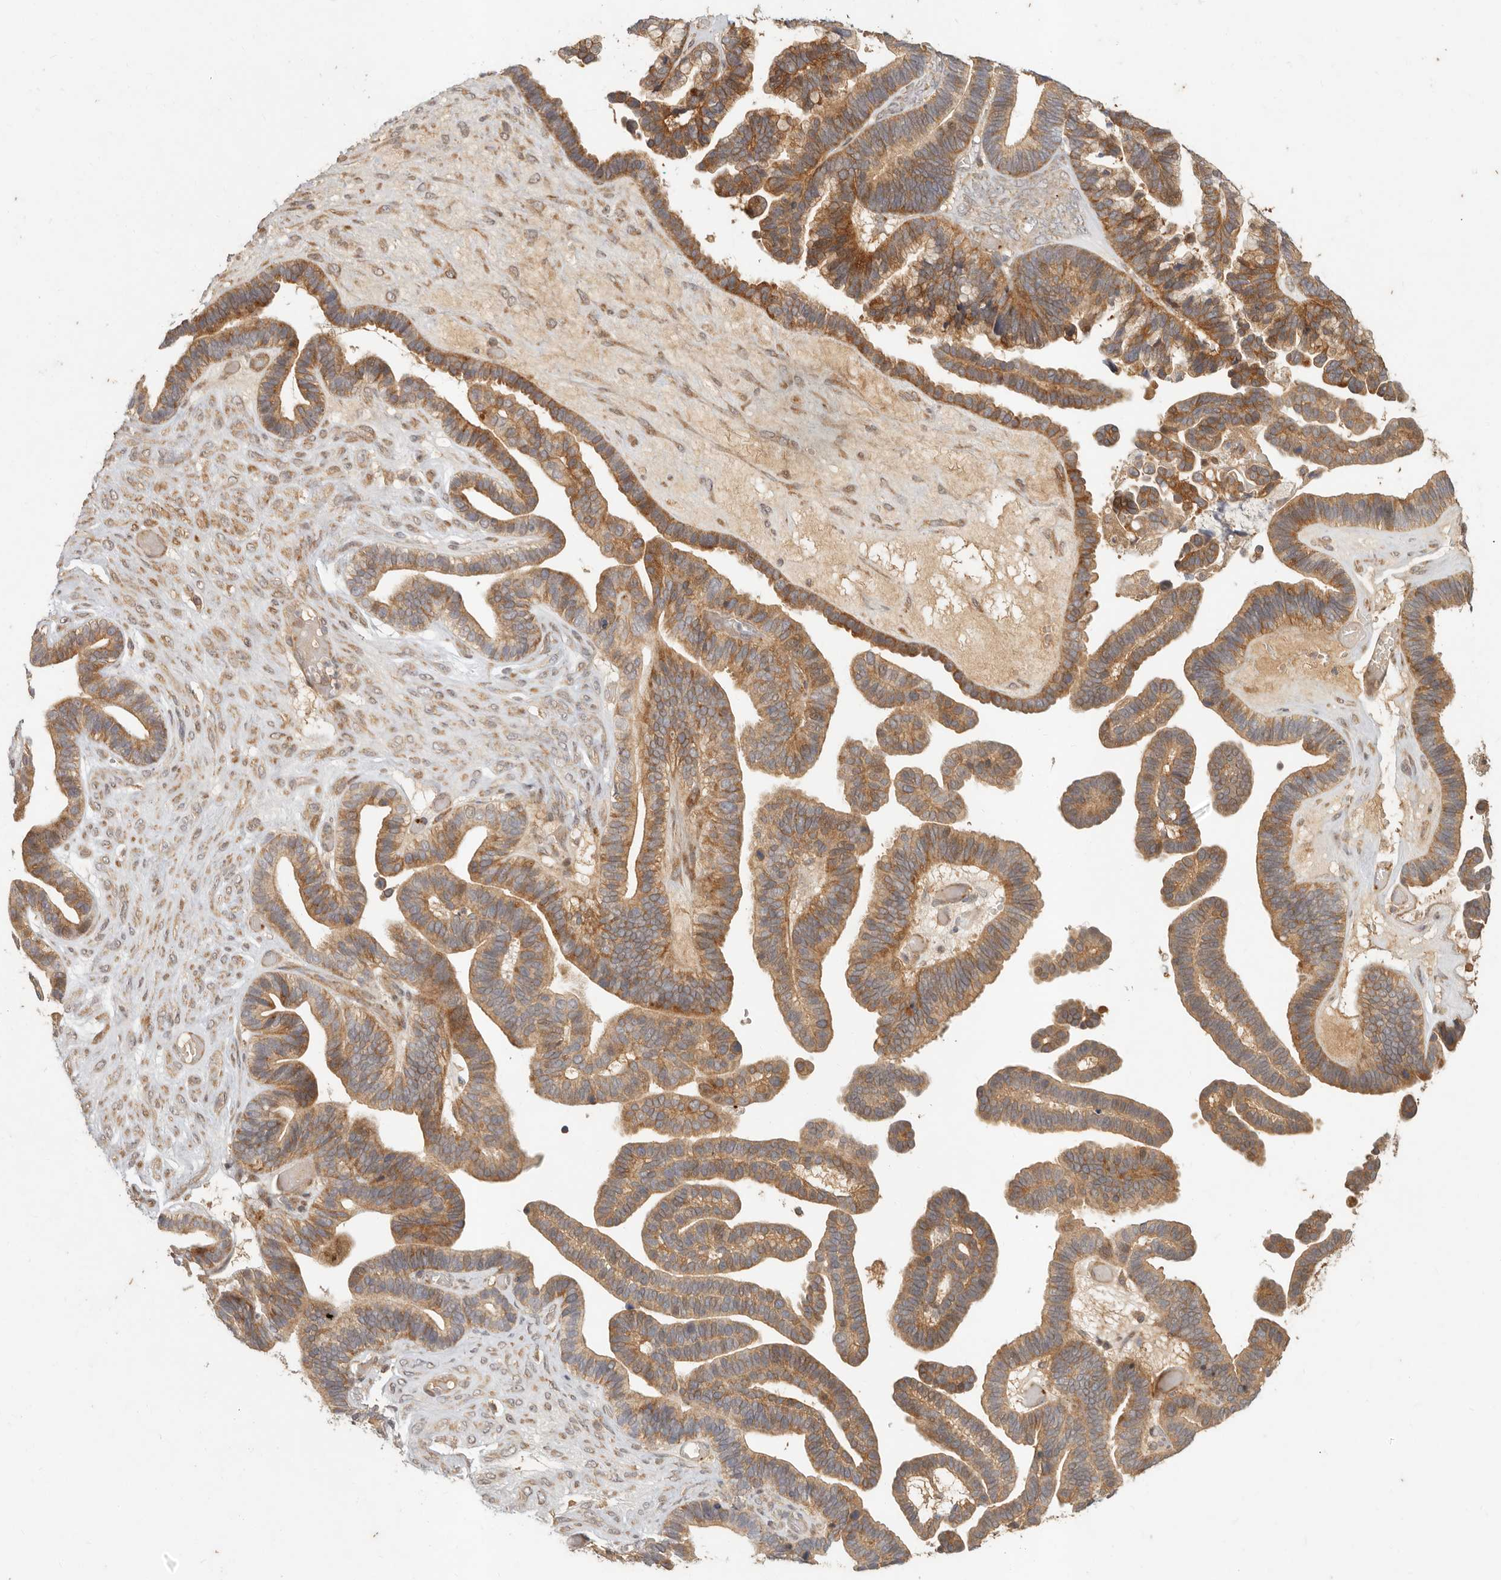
{"staining": {"intensity": "moderate", "quantity": ">75%", "location": "cytoplasmic/membranous"}, "tissue": "ovarian cancer", "cell_type": "Tumor cells", "image_type": "cancer", "snomed": [{"axis": "morphology", "description": "Cystadenocarcinoma, serous, NOS"}, {"axis": "topography", "description": "Ovary"}], "caption": "Immunohistochemistry (IHC) photomicrograph of neoplastic tissue: human ovarian serous cystadenocarcinoma stained using IHC demonstrates medium levels of moderate protein expression localized specifically in the cytoplasmic/membranous of tumor cells, appearing as a cytoplasmic/membranous brown color.", "gene": "VIPR1", "patient": {"sex": "female", "age": 56}}